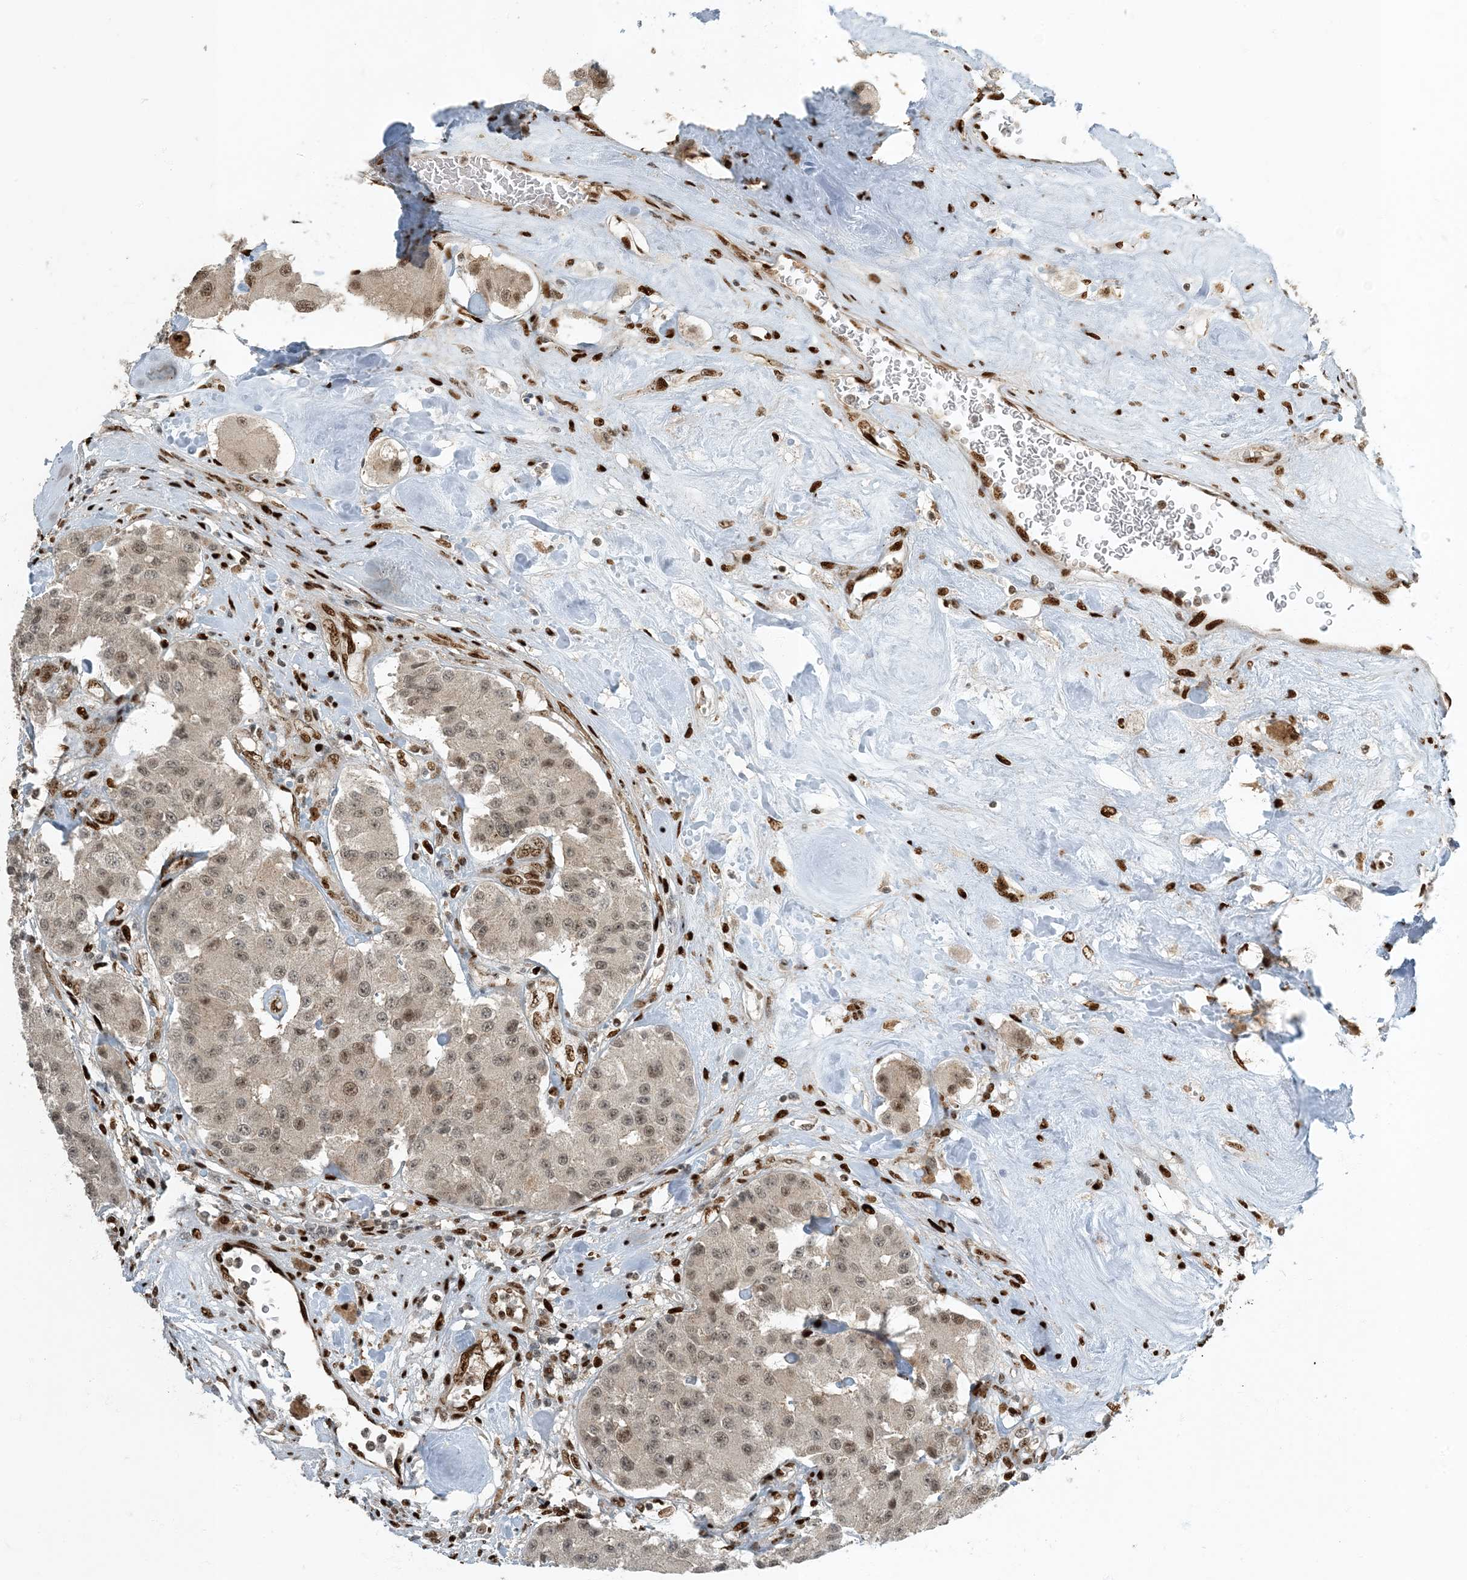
{"staining": {"intensity": "weak", "quantity": "25%-75%", "location": "nuclear"}, "tissue": "carcinoid", "cell_type": "Tumor cells", "image_type": "cancer", "snomed": [{"axis": "morphology", "description": "Carcinoid, malignant, NOS"}, {"axis": "topography", "description": "Pancreas"}], "caption": "The image shows immunohistochemical staining of carcinoid. There is weak nuclear positivity is present in about 25%-75% of tumor cells.", "gene": "MBD1", "patient": {"sex": "male", "age": 41}}